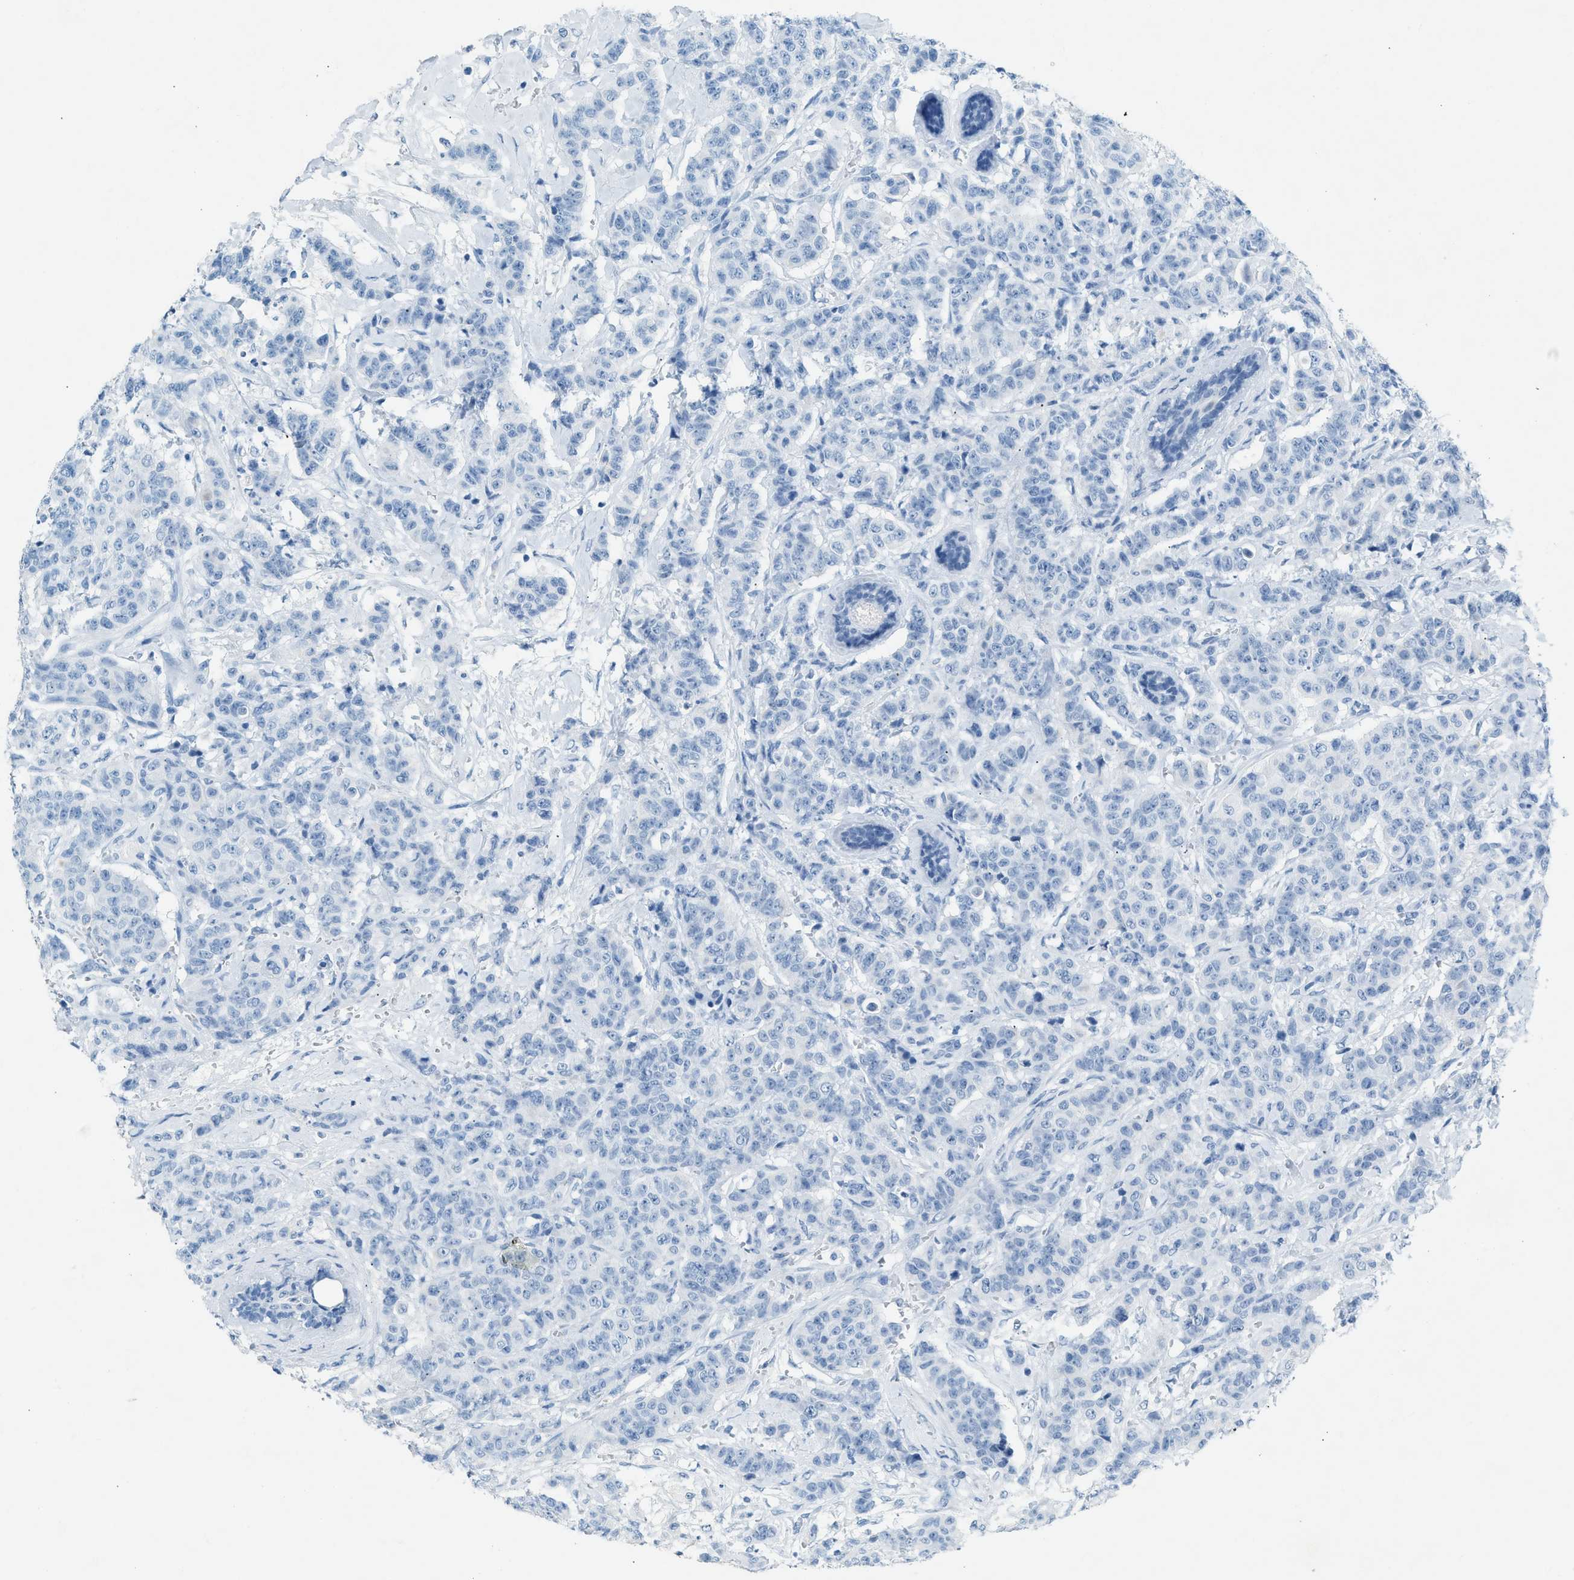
{"staining": {"intensity": "negative", "quantity": "none", "location": "none"}, "tissue": "breast cancer", "cell_type": "Tumor cells", "image_type": "cancer", "snomed": [{"axis": "morphology", "description": "Normal tissue, NOS"}, {"axis": "morphology", "description": "Duct carcinoma"}, {"axis": "topography", "description": "Breast"}], "caption": "Immunohistochemistry (IHC) photomicrograph of neoplastic tissue: human infiltrating ductal carcinoma (breast) stained with DAB (3,3'-diaminobenzidine) displays no significant protein positivity in tumor cells.", "gene": "HHATL", "patient": {"sex": "female", "age": 40}}